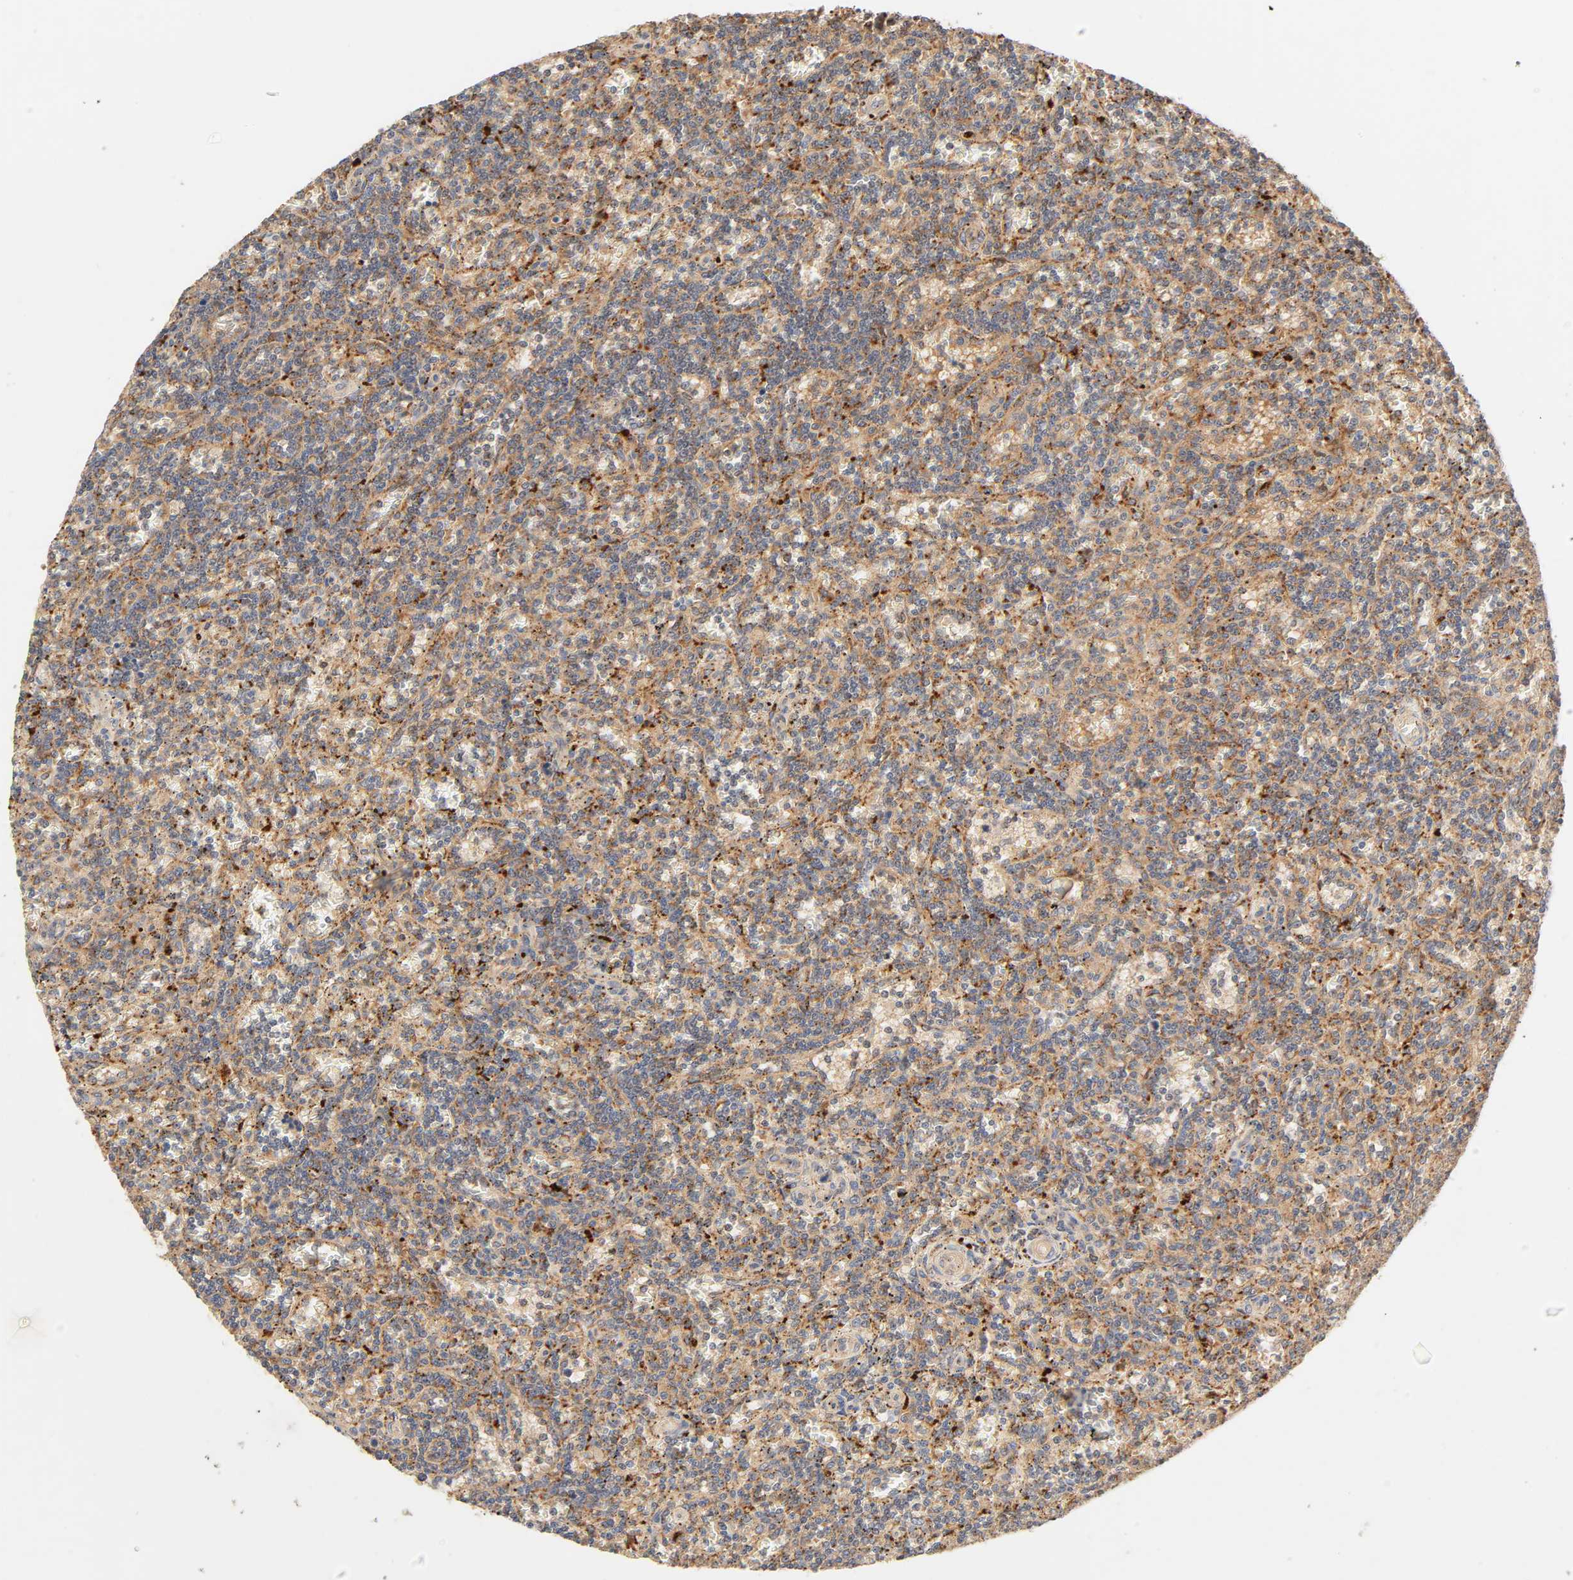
{"staining": {"intensity": "moderate", "quantity": ">75%", "location": "cytoplasmic/membranous"}, "tissue": "lymphoma", "cell_type": "Tumor cells", "image_type": "cancer", "snomed": [{"axis": "morphology", "description": "Malignant lymphoma, non-Hodgkin's type, Low grade"}, {"axis": "topography", "description": "Spleen"}], "caption": "High-magnification brightfield microscopy of malignant lymphoma, non-Hodgkin's type (low-grade) stained with DAB (3,3'-diaminobenzidine) (brown) and counterstained with hematoxylin (blue). tumor cells exhibit moderate cytoplasmic/membranous staining is appreciated in about>75% of cells.", "gene": "MAPK6", "patient": {"sex": "male", "age": 73}}